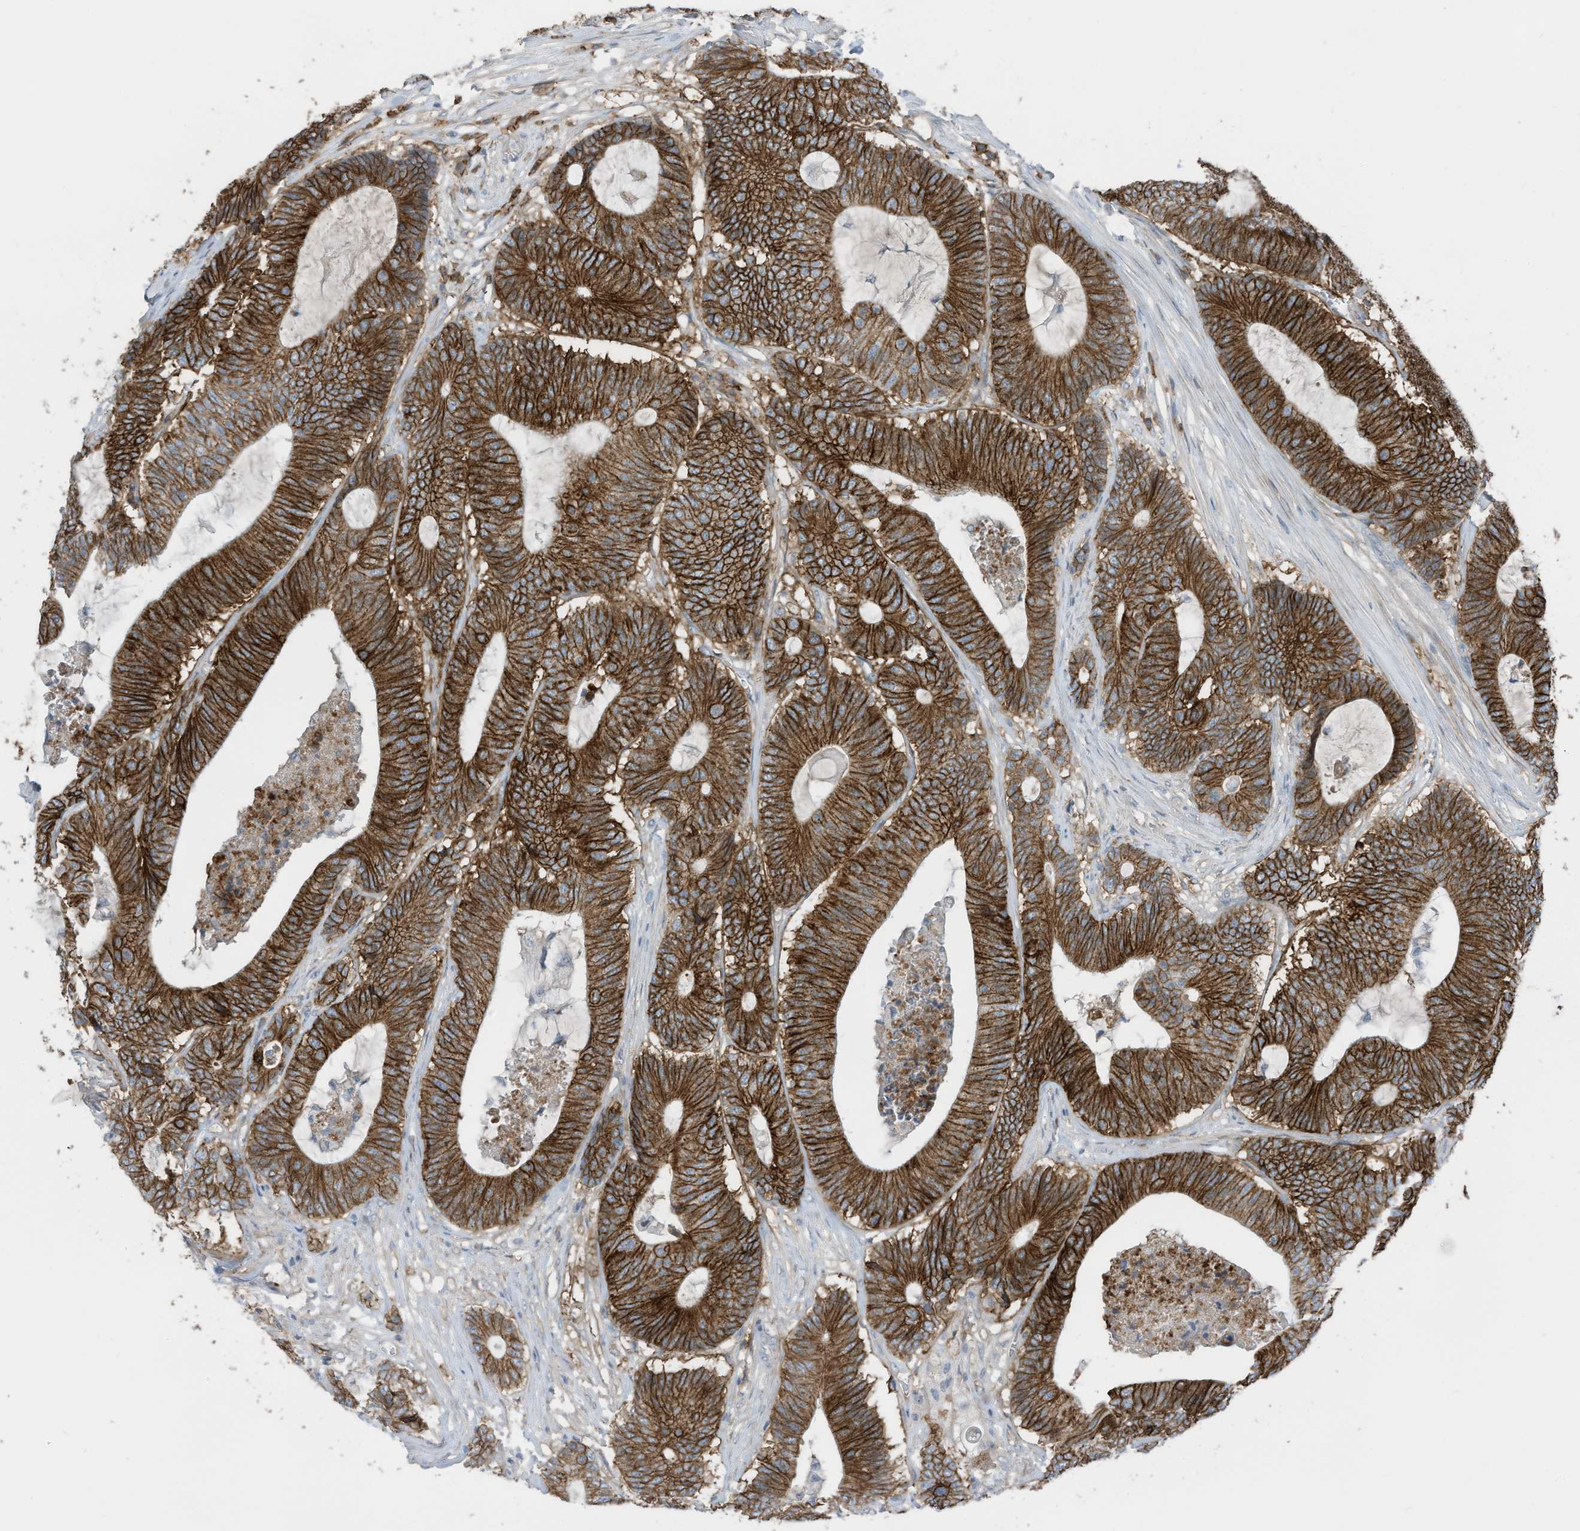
{"staining": {"intensity": "strong", "quantity": ">75%", "location": "cytoplasmic/membranous"}, "tissue": "colorectal cancer", "cell_type": "Tumor cells", "image_type": "cancer", "snomed": [{"axis": "morphology", "description": "Adenocarcinoma, NOS"}, {"axis": "topography", "description": "Colon"}], "caption": "Colorectal adenocarcinoma stained for a protein exhibits strong cytoplasmic/membranous positivity in tumor cells.", "gene": "SLC1A5", "patient": {"sex": "female", "age": 84}}